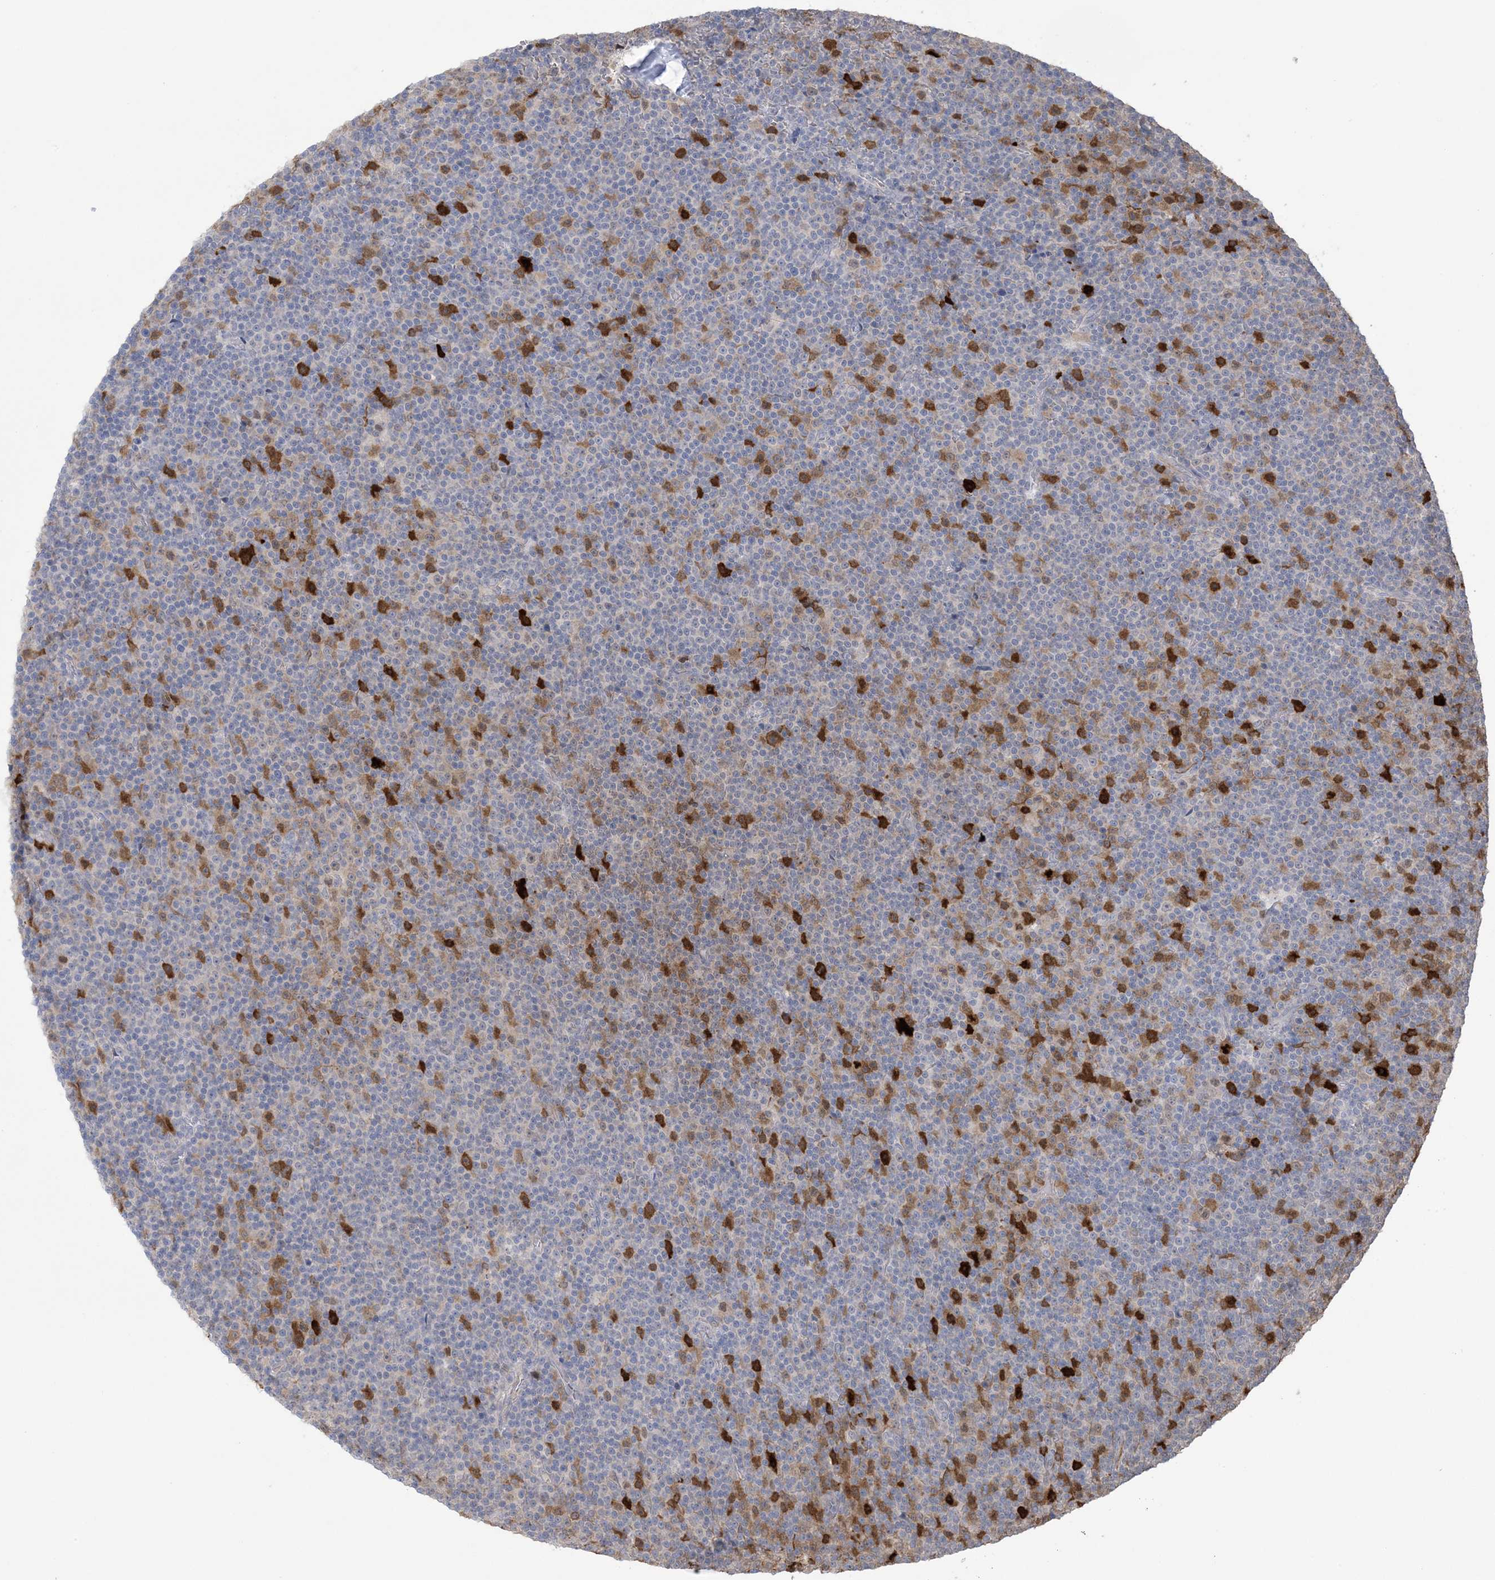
{"staining": {"intensity": "strong", "quantity": "<25%", "location": "cytoplasmic/membranous"}, "tissue": "lymphoma", "cell_type": "Tumor cells", "image_type": "cancer", "snomed": [{"axis": "morphology", "description": "Malignant lymphoma, non-Hodgkin's type, Low grade"}, {"axis": "topography", "description": "Lymph node"}], "caption": "A brown stain highlights strong cytoplasmic/membranous positivity of a protein in lymphoma tumor cells. (Stains: DAB in brown, nuclei in blue, Microscopy: brightfield microscopy at high magnification).", "gene": "HMGCS1", "patient": {"sex": "female", "age": 67}}